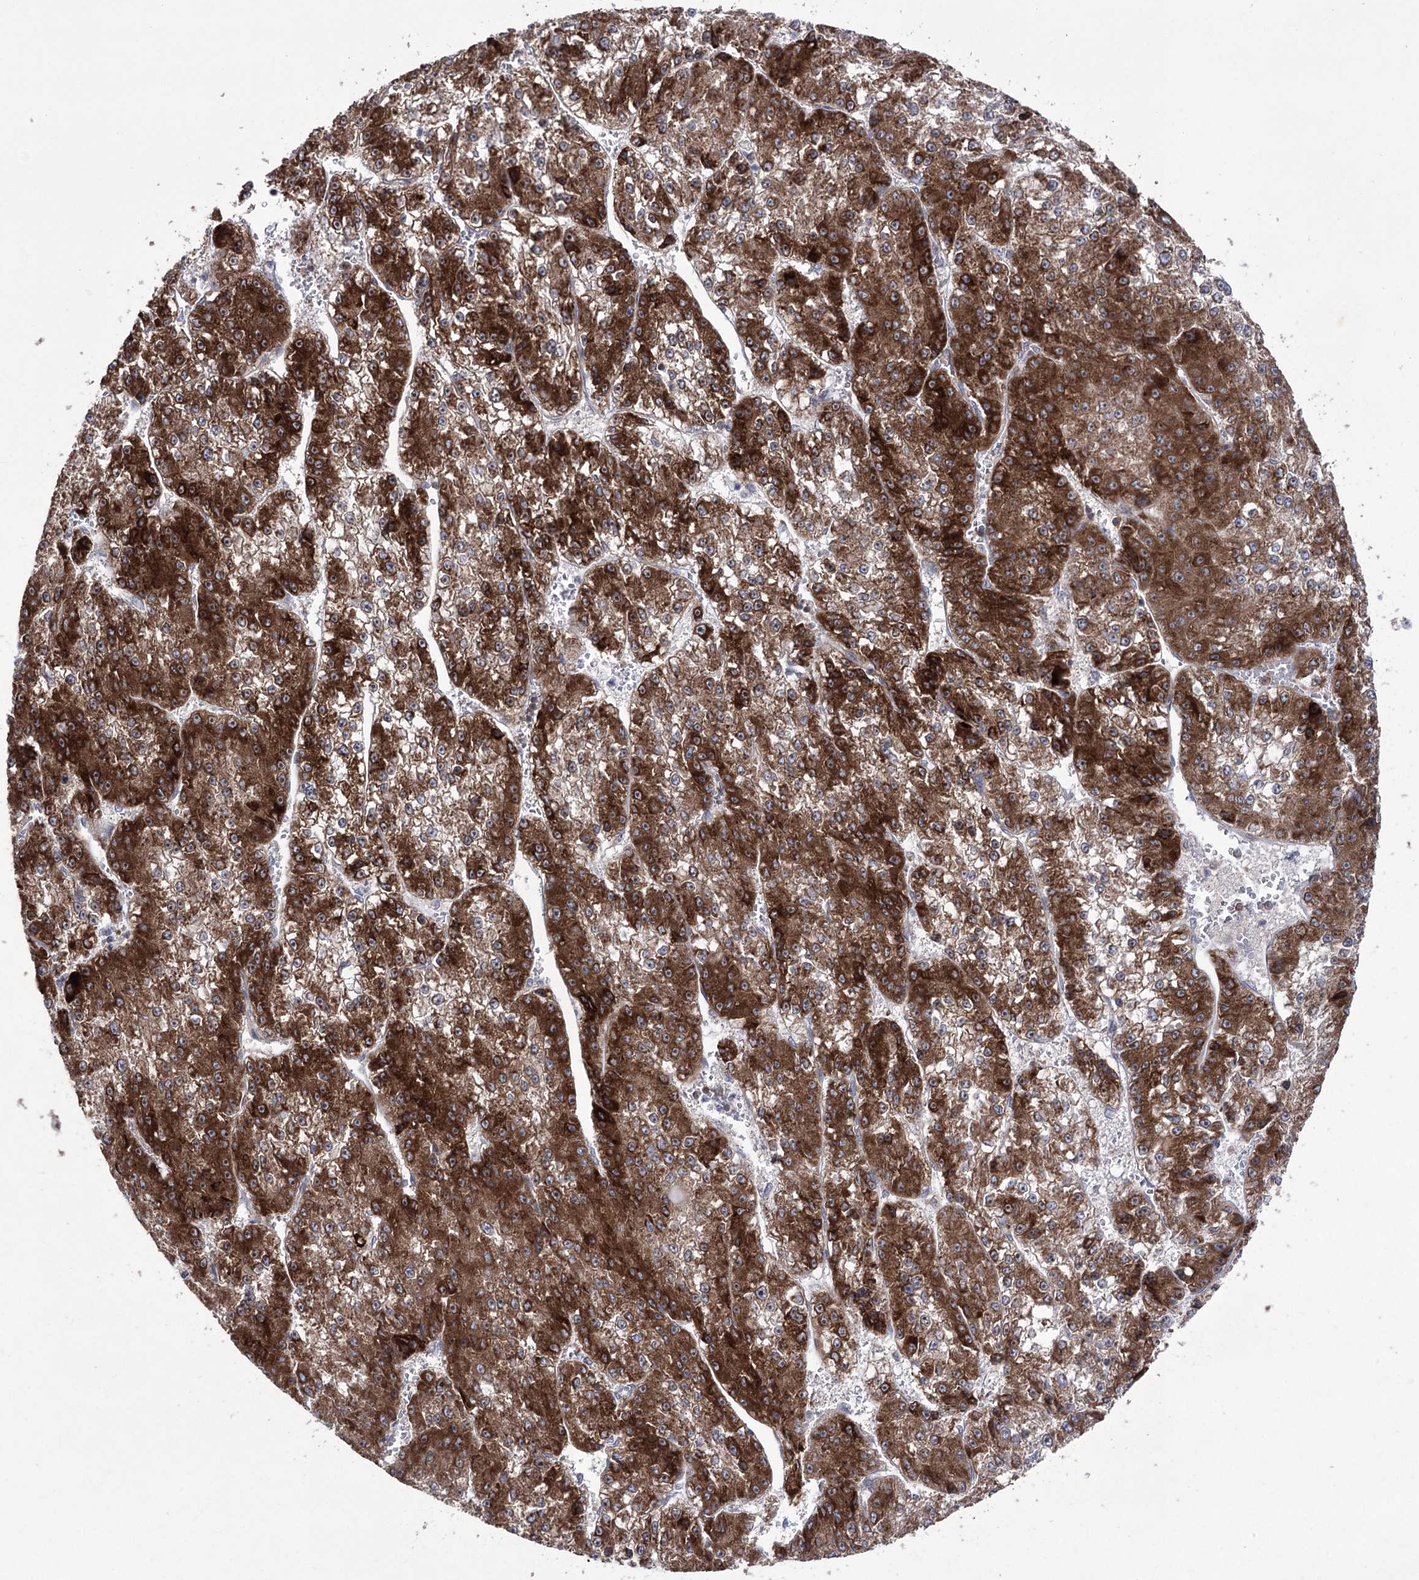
{"staining": {"intensity": "strong", "quantity": ">75%", "location": "cytoplasmic/membranous"}, "tissue": "liver cancer", "cell_type": "Tumor cells", "image_type": "cancer", "snomed": [{"axis": "morphology", "description": "Carcinoma, Hepatocellular, NOS"}, {"axis": "topography", "description": "Liver"}], "caption": "DAB (3,3'-diaminobenzidine) immunohistochemical staining of human liver cancer exhibits strong cytoplasmic/membranous protein positivity in about >75% of tumor cells. (IHC, brightfield microscopy, high magnification).", "gene": "ZNF622", "patient": {"sex": "female", "age": 73}}